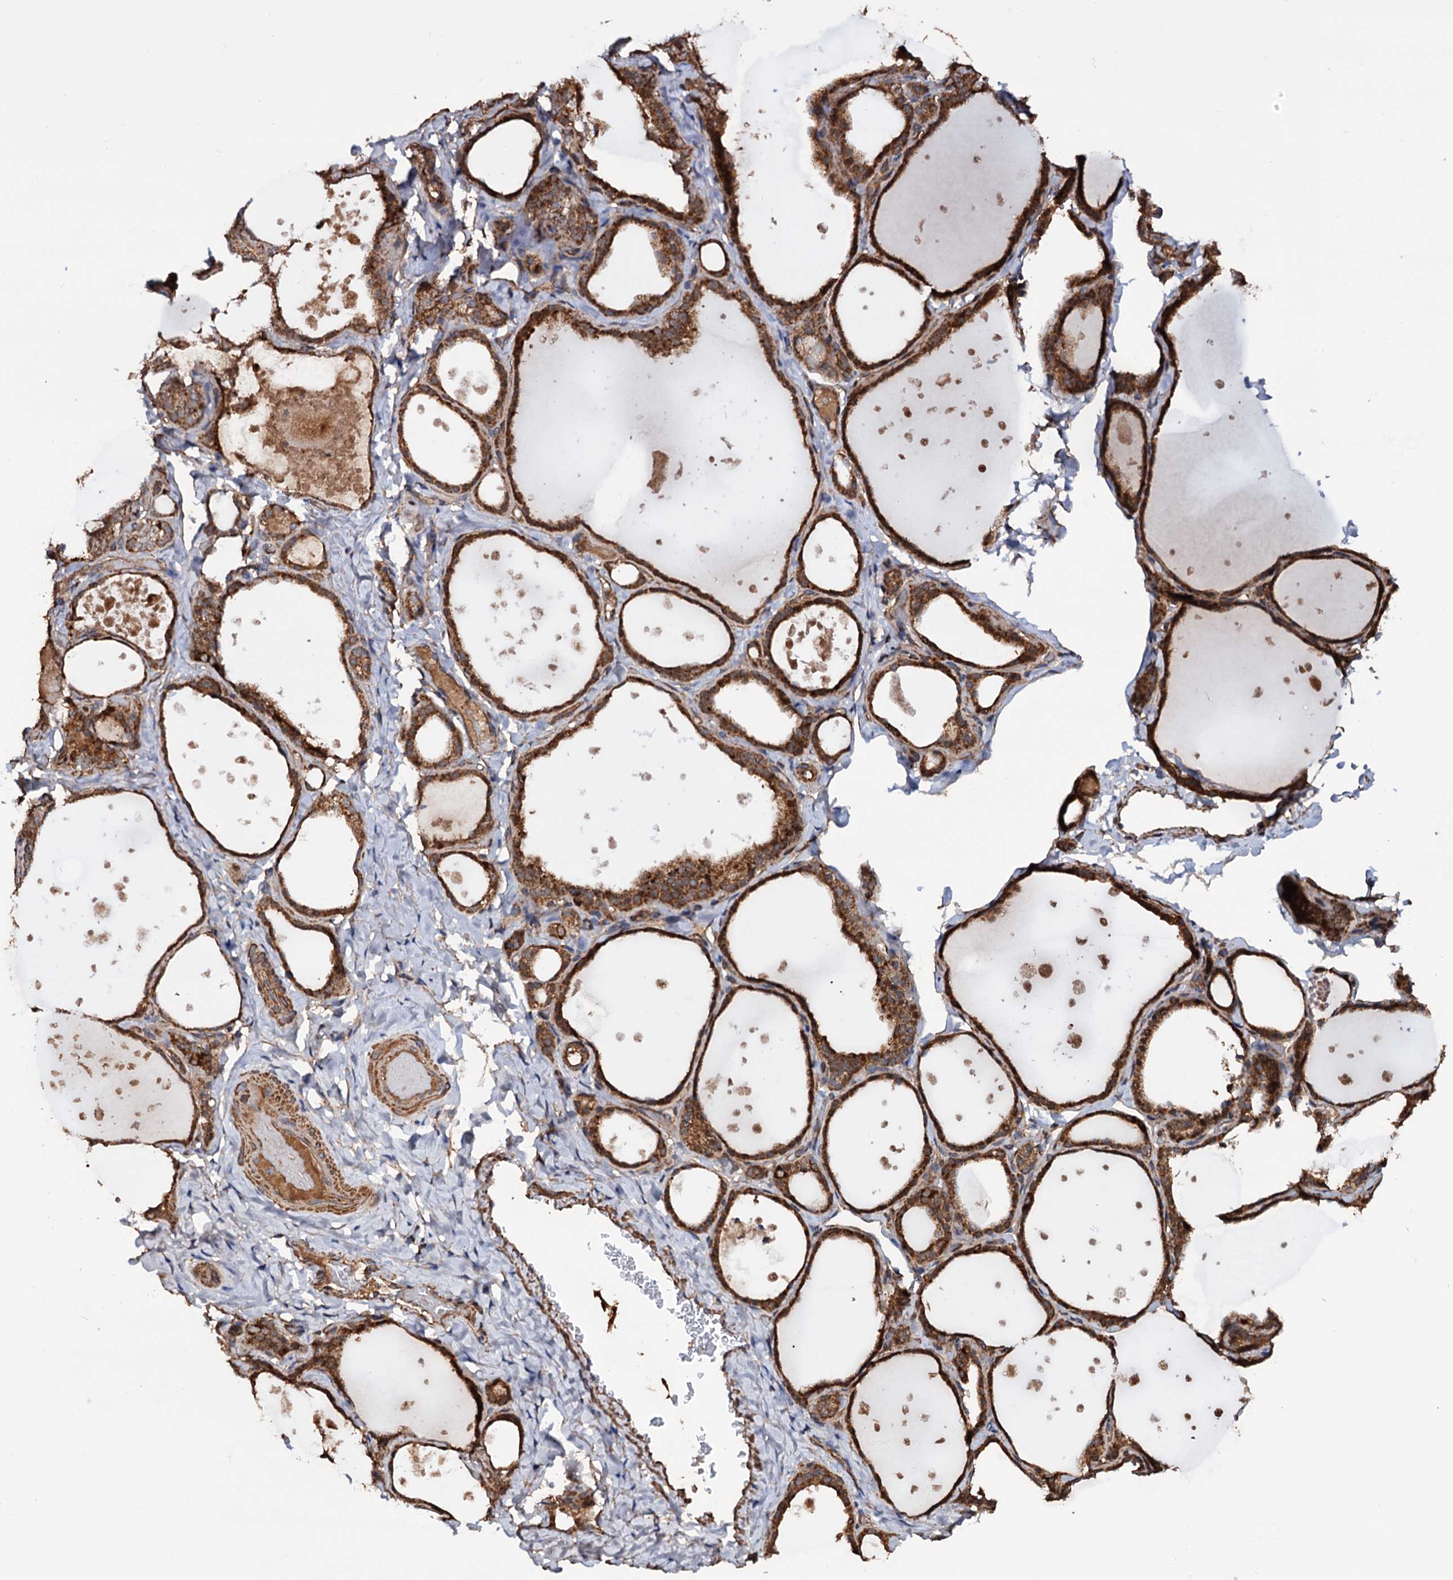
{"staining": {"intensity": "moderate", "quantity": ">75%", "location": "cytoplasmic/membranous"}, "tissue": "thyroid gland", "cell_type": "Glandular cells", "image_type": "normal", "snomed": [{"axis": "morphology", "description": "Normal tissue, NOS"}, {"axis": "topography", "description": "Thyroid gland"}], "caption": "Protein analysis of unremarkable thyroid gland demonstrates moderate cytoplasmic/membranous expression in approximately >75% of glandular cells.", "gene": "MRPL42", "patient": {"sex": "female", "age": 44}}